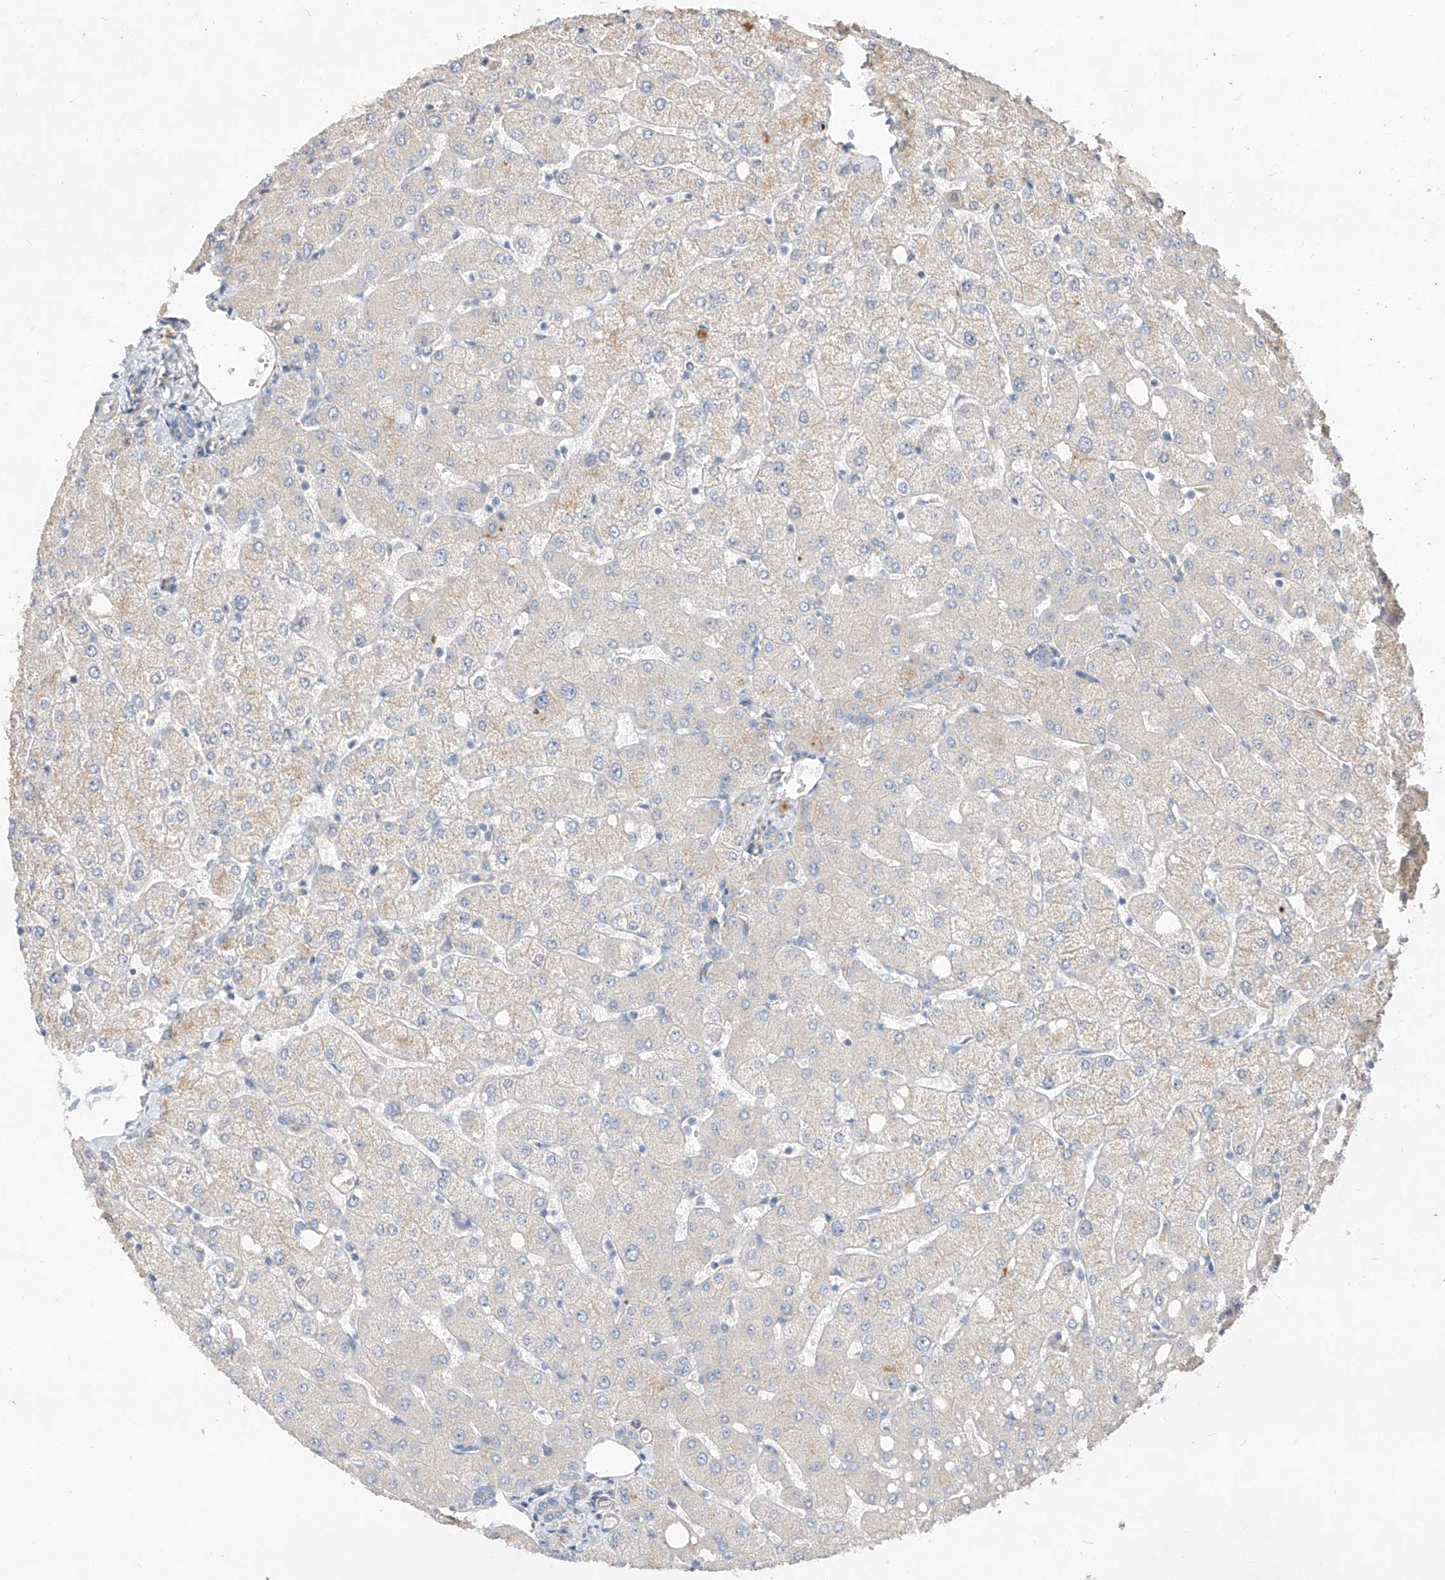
{"staining": {"intensity": "negative", "quantity": "none", "location": "none"}, "tissue": "liver", "cell_type": "Cholangiocytes", "image_type": "normal", "snomed": [{"axis": "morphology", "description": "Normal tissue, NOS"}, {"axis": "topography", "description": "Liver"}], "caption": "A high-resolution histopathology image shows immunohistochemistry (IHC) staining of unremarkable liver, which demonstrates no significant staining in cholangiocytes. The staining was performed using DAB to visualize the protein expression in brown, while the nuclei were stained in blue with hematoxylin (Magnification: 20x).", "gene": "DIRAS3", "patient": {"sex": "female", "age": 54}}